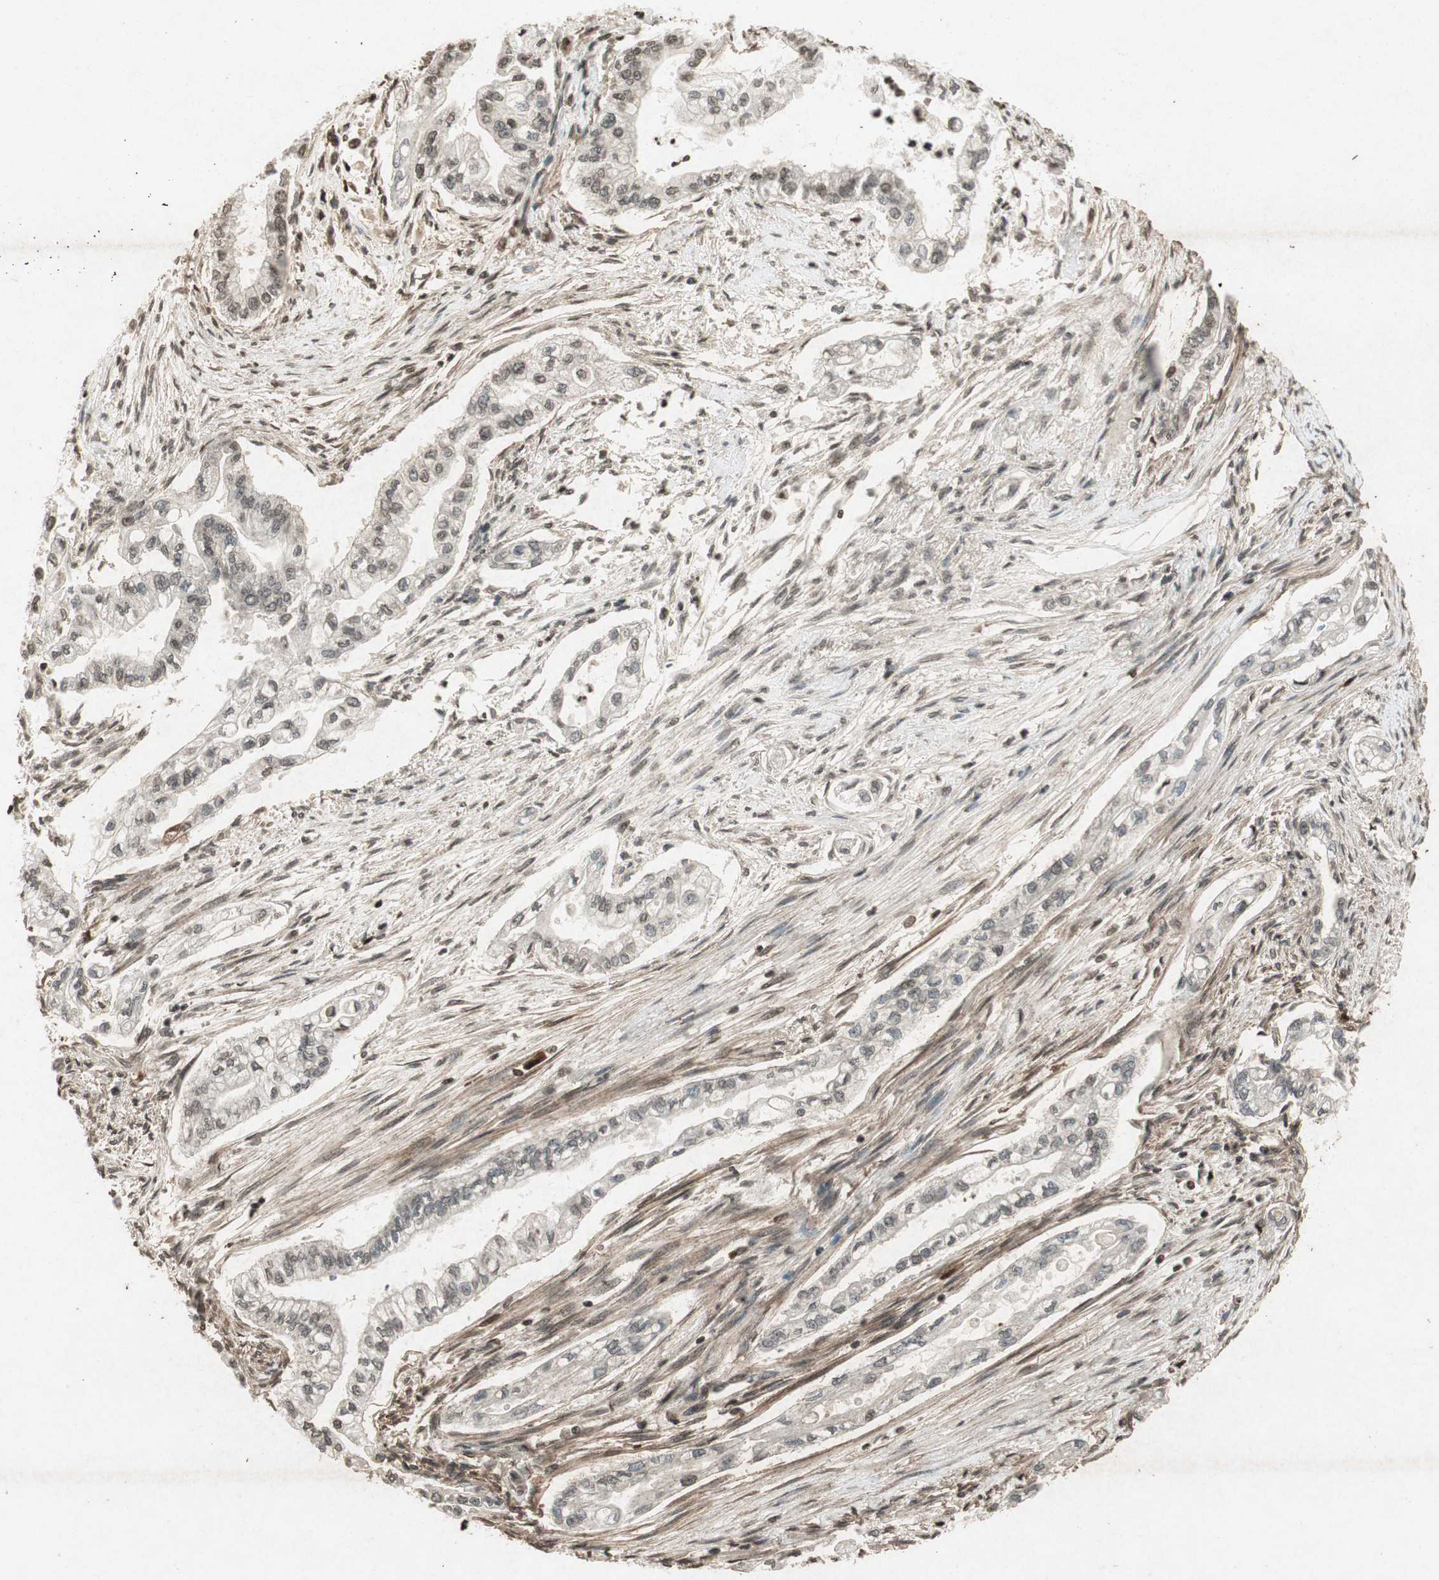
{"staining": {"intensity": "weak", "quantity": "25%-75%", "location": "cytoplasmic/membranous,nuclear"}, "tissue": "pancreatic cancer", "cell_type": "Tumor cells", "image_type": "cancer", "snomed": [{"axis": "morphology", "description": "Normal tissue, NOS"}, {"axis": "topography", "description": "Pancreas"}], "caption": "Approximately 25%-75% of tumor cells in pancreatic cancer demonstrate weak cytoplasmic/membranous and nuclear protein expression as visualized by brown immunohistochemical staining.", "gene": "PRKG1", "patient": {"sex": "male", "age": 42}}